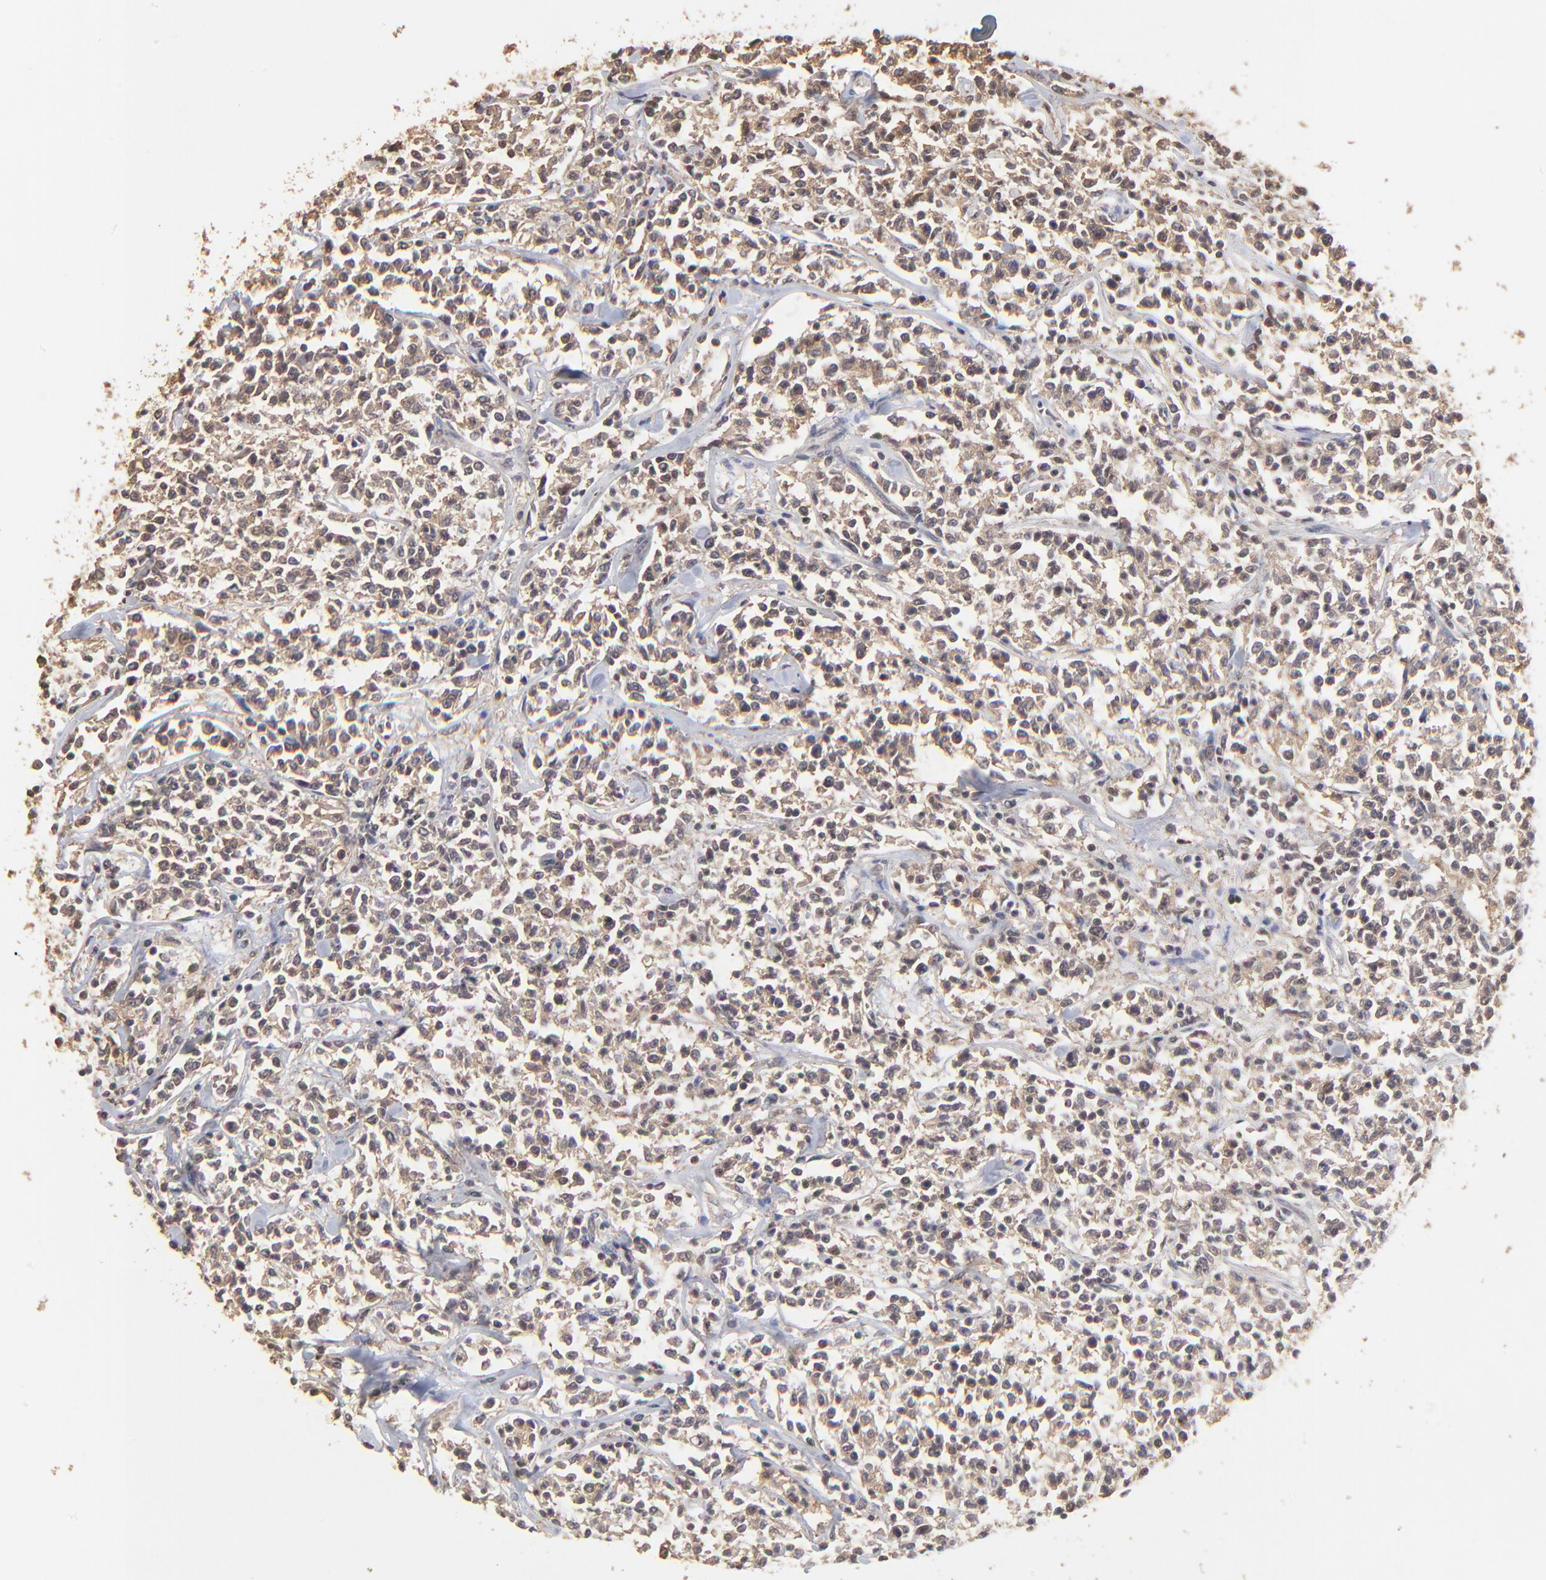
{"staining": {"intensity": "weak", "quantity": ">75%", "location": "cytoplasmic/membranous"}, "tissue": "lymphoma", "cell_type": "Tumor cells", "image_type": "cancer", "snomed": [{"axis": "morphology", "description": "Malignant lymphoma, non-Hodgkin's type, Low grade"}, {"axis": "topography", "description": "Small intestine"}], "caption": "Immunohistochemistry micrograph of neoplastic tissue: lymphoma stained using immunohistochemistry (IHC) exhibits low levels of weak protein expression localized specifically in the cytoplasmic/membranous of tumor cells, appearing as a cytoplasmic/membranous brown color.", "gene": "STON2", "patient": {"sex": "female", "age": 59}}